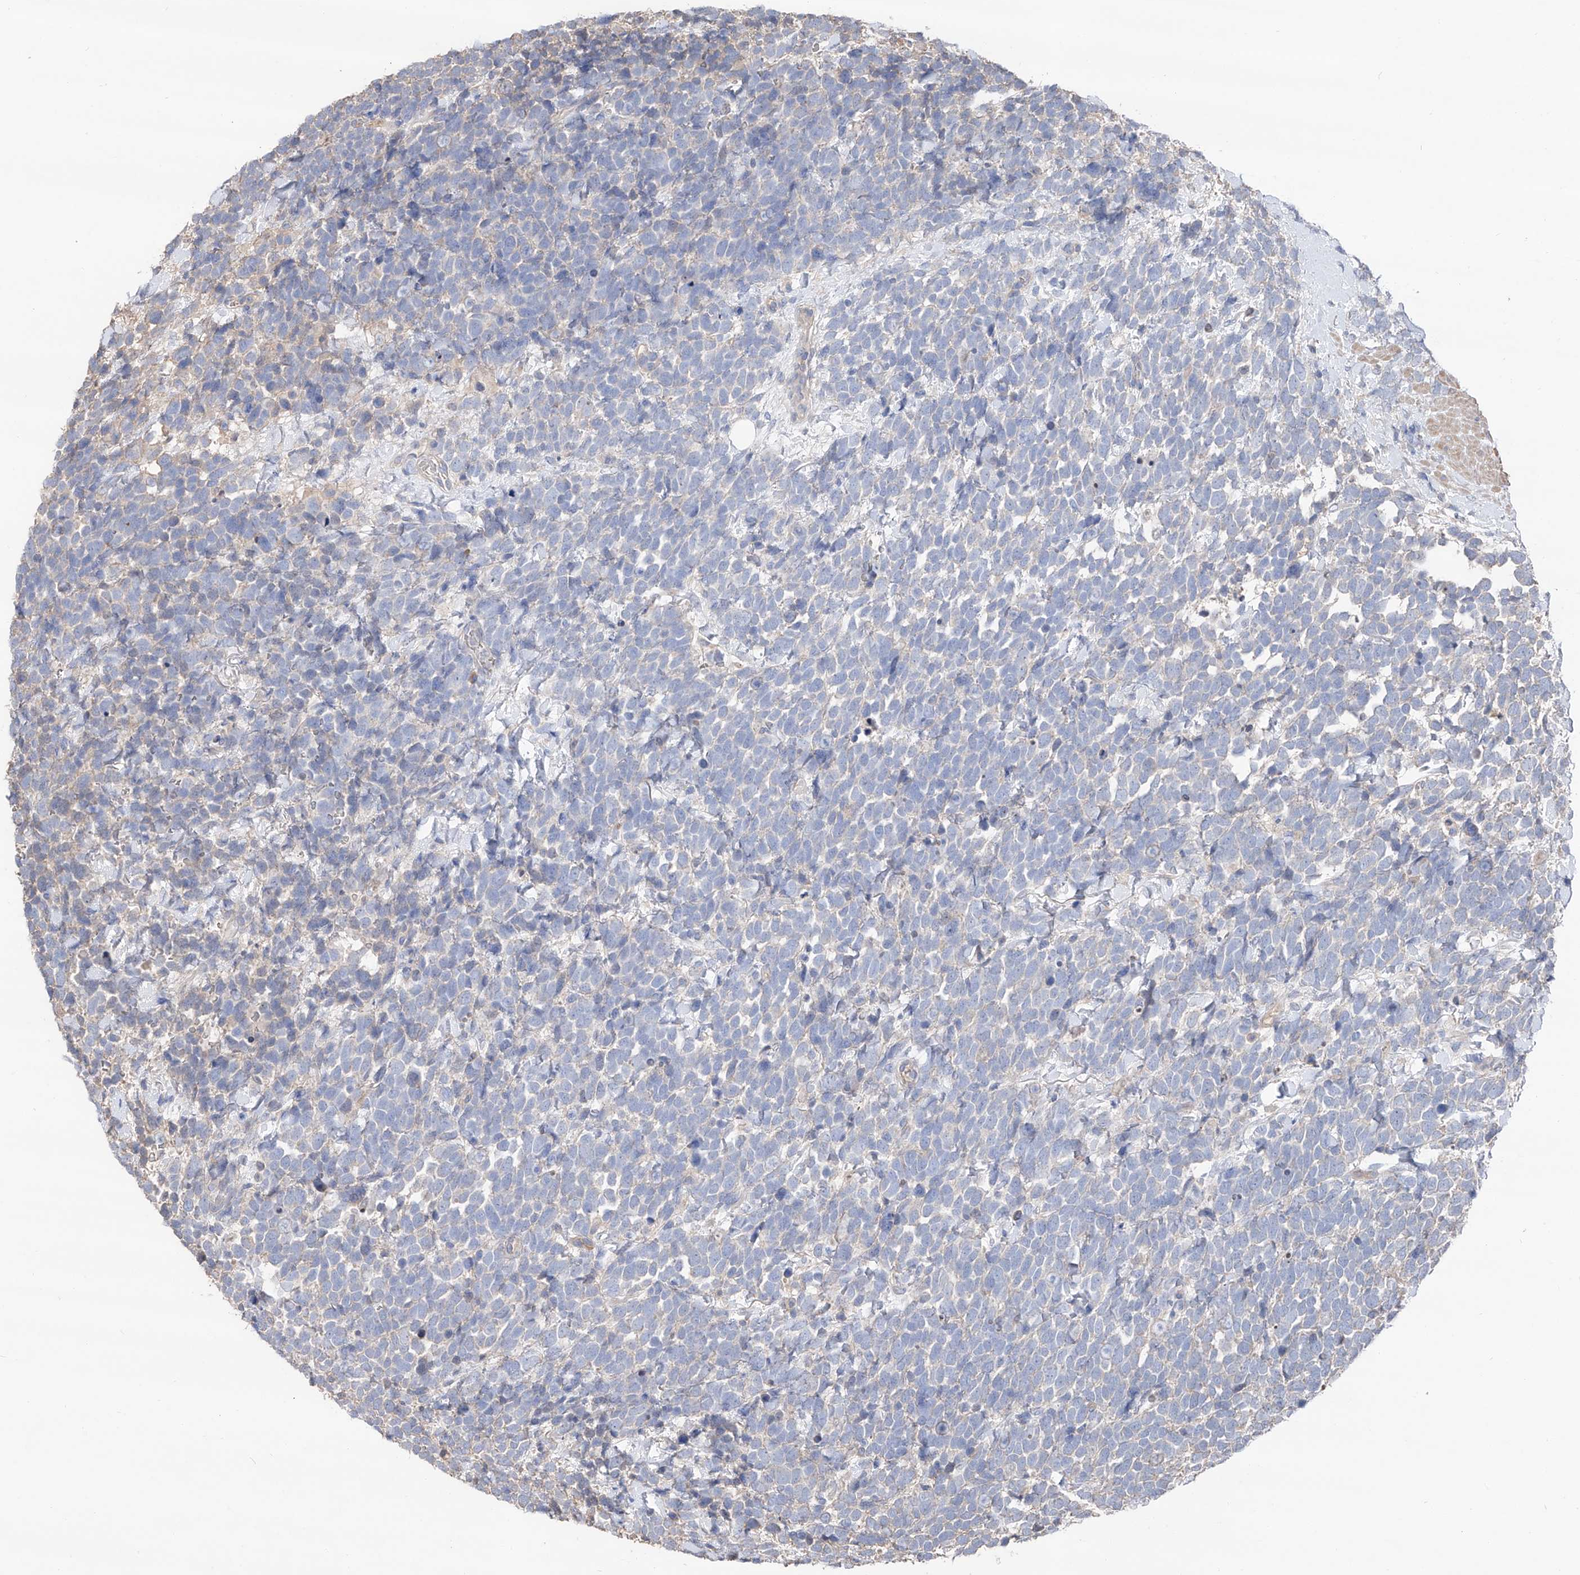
{"staining": {"intensity": "negative", "quantity": "none", "location": "none"}, "tissue": "urothelial cancer", "cell_type": "Tumor cells", "image_type": "cancer", "snomed": [{"axis": "morphology", "description": "Urothelial carcinoma, High grade"}, {"axis": "topography", "description": "Urinary bladder"}], "caption": "DAB immunohistochemical staining of human urothelial cancer shows no significant staining in tumor cells. (DAB (3,3'-diaminobenzidine) immunohistochemistry (IHC), high magnification).", "gene": "EDN1", "patient": {"sex": "female", "age": 82}}